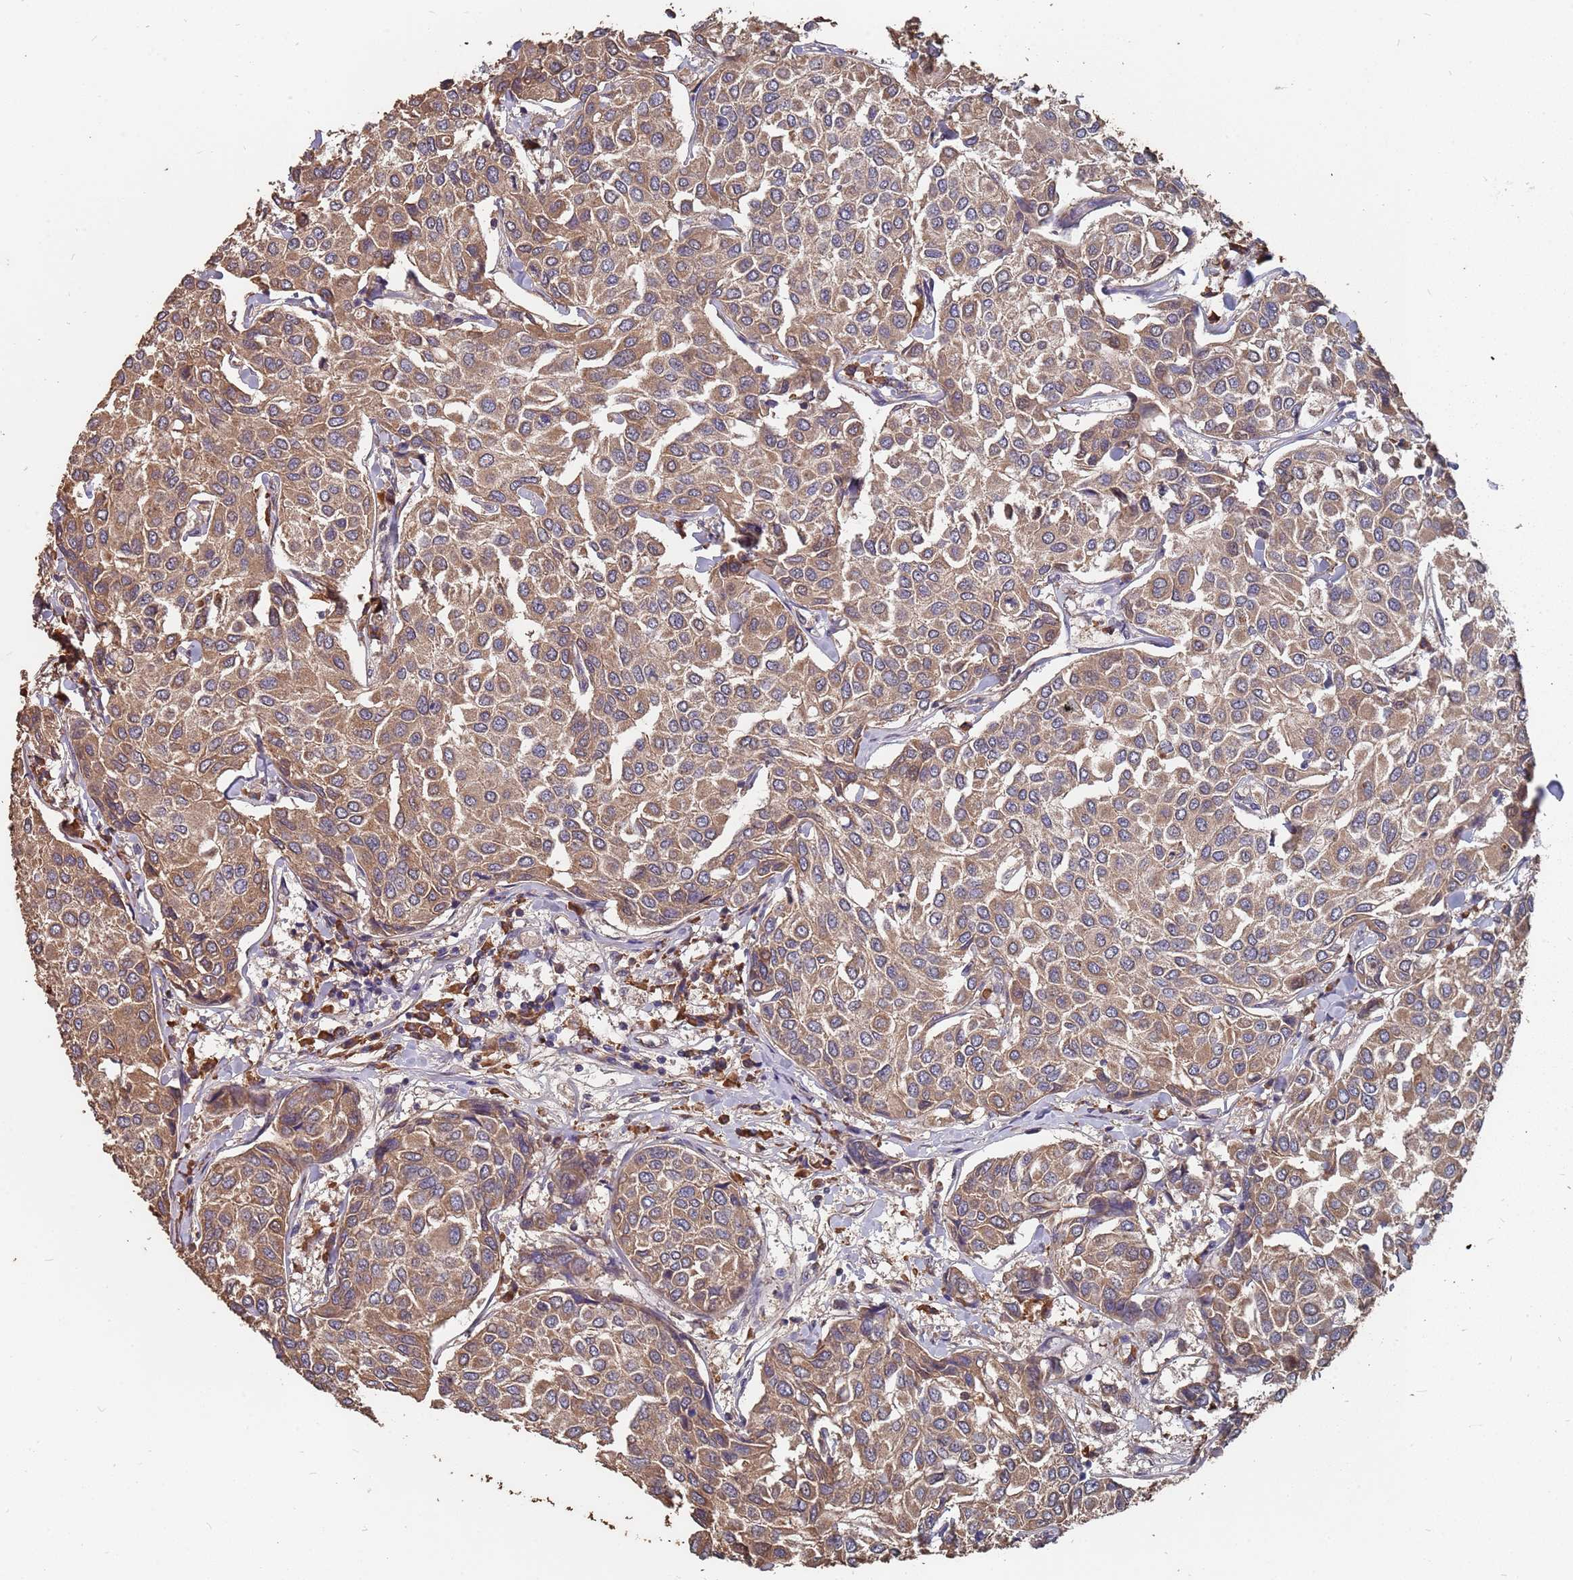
{"staining": {"intensity": "moderate", "quantity": ">75%", "location": "cytoplasmic/membranous"}, "tissue": "breast cancer", "cell_type": "Tumor cells", "image_type": "cancer", "snomed": [{"axis": "morphology", "description": "Duct carcinoma"}, {"axis": "topography", "description": "Breast"}], "caption": "Breast cancer tissue displays moderate cytoplasmic/membranous staining in approximately >75% of tumor cells Immunohistochemistry stains the protein in brown and the nuclei are stained blue.", "gene": "ATG5", "patient": {"sex": "female", "age": 55}}